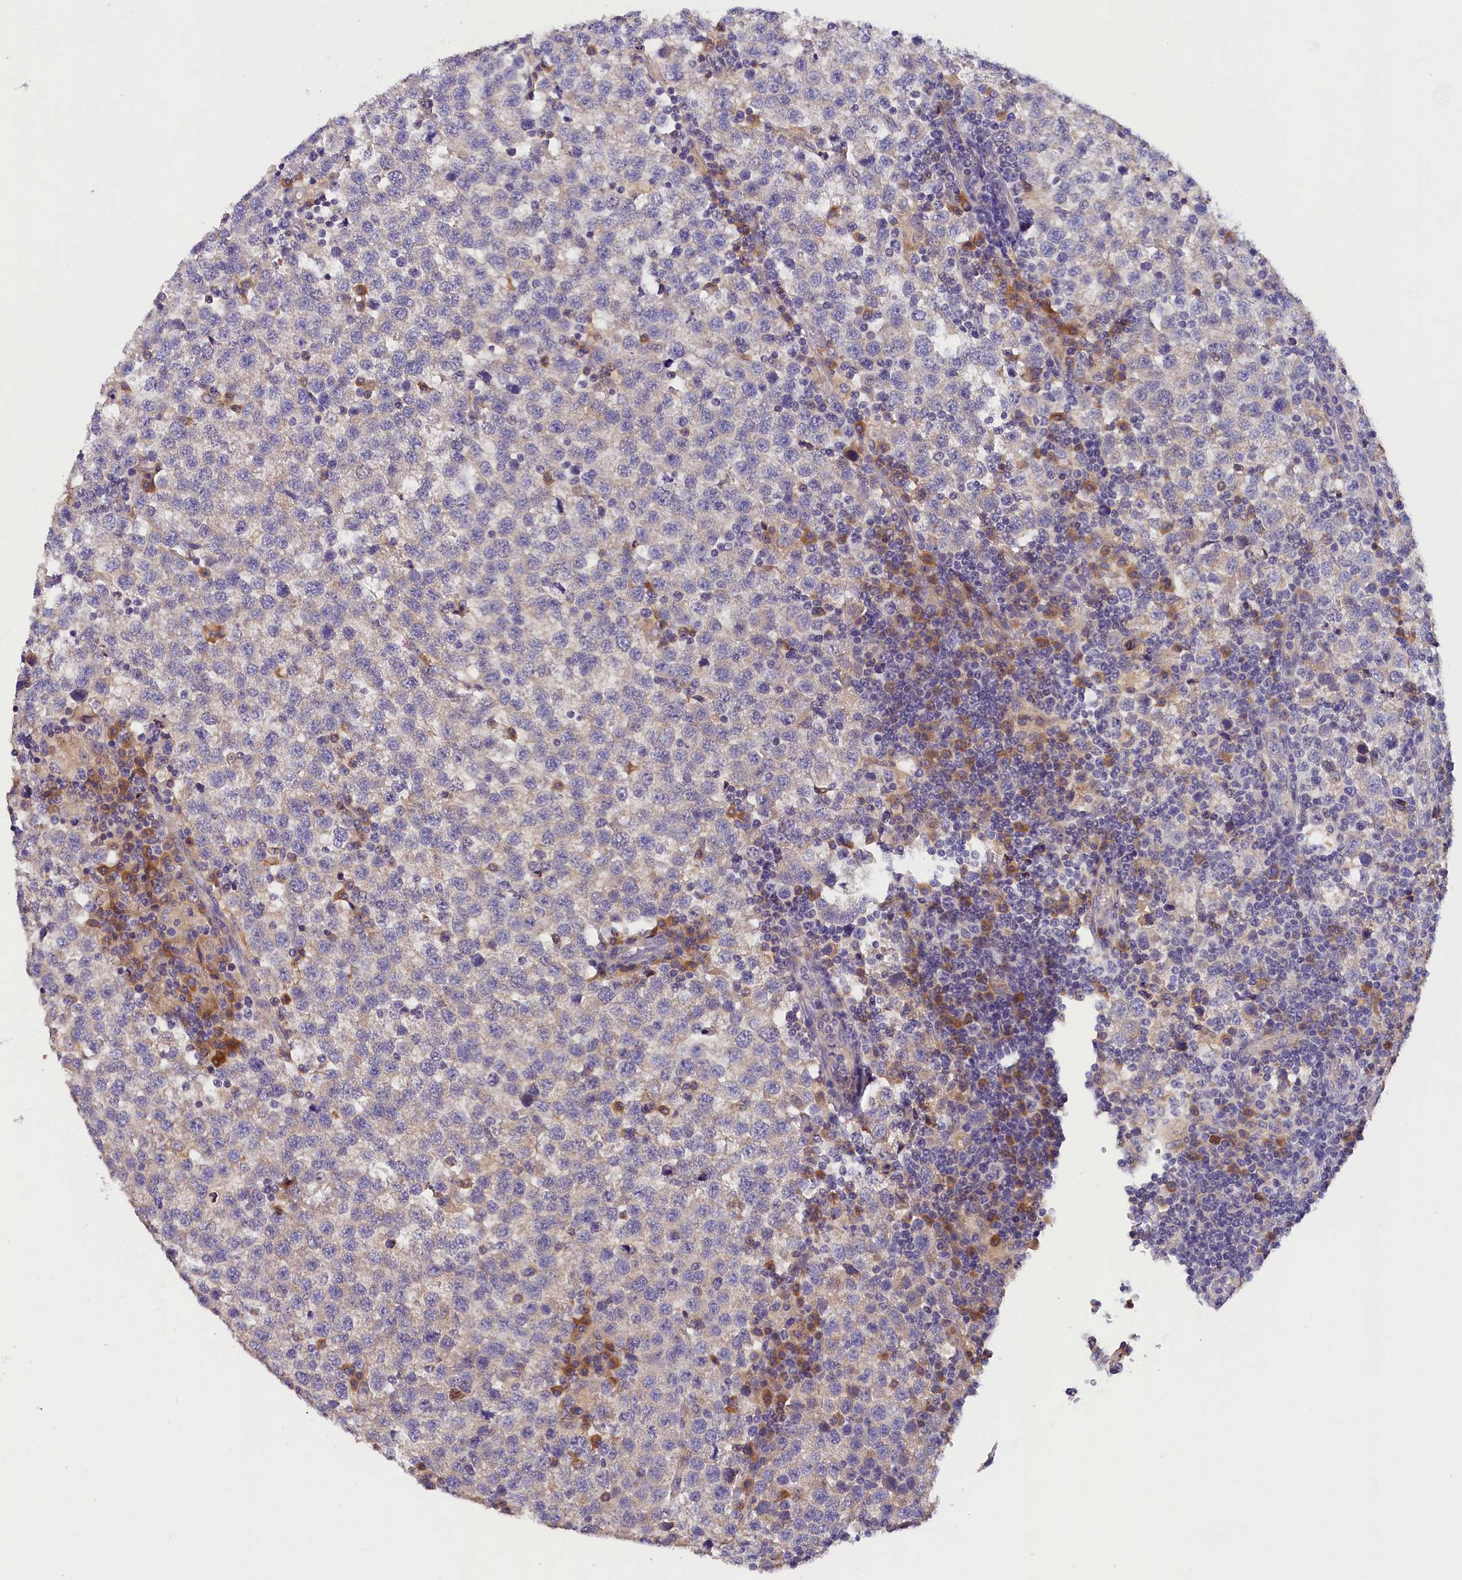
{"staining": {"intensity": "weak", "quantity": "<25%", "location": "cytoplasmic/membranous"}, "tissue": "testis cancer", "cell_type": "Tumor cells", "image_type": "cancer", "snomed": [{"axis": "morphology", "description": "Seminoma, NOS"}, {"axis": "topography", "description": "Testis"}], "caption": "Seminoma (testis) was stained to show a protein in brown. There is no significant staining in tumor cells. Brightfield microscopy of IHC stained with DAB (brown) and hematoxylin (blue), captured at high magnification.", "gene": "ST7L", "patient": {"sex": "male", "age": 34}}